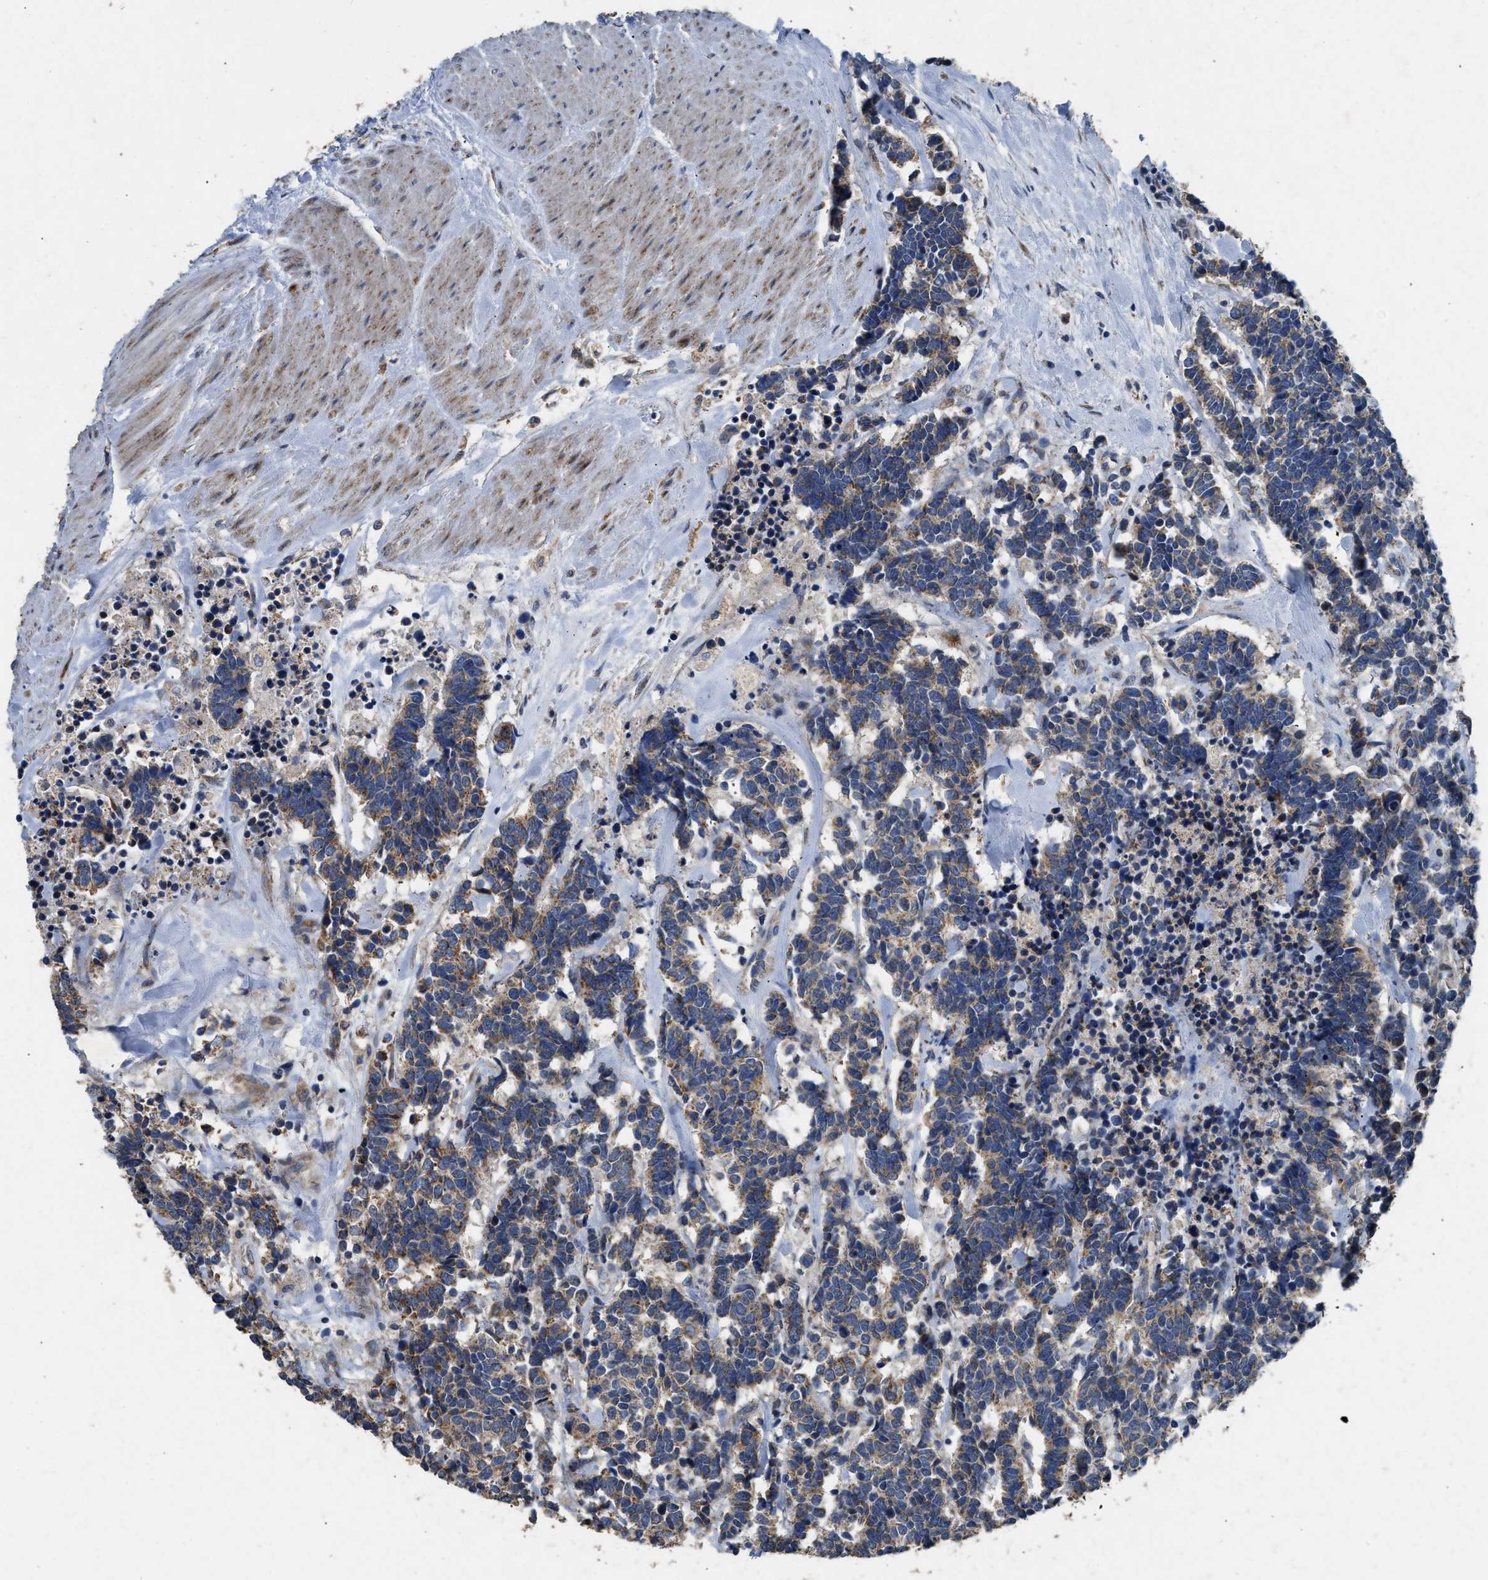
{"staining": {"intensity": "moderate", "quantity": ">75%", "location": "cytoplasmic/membranous"}, "tissue": "carcinoid", "cell_type": "Tumor cells", "image_type": "cancer", "snomed": [{"axis": "morphology", "description": "Carcinoma, NOS"}, {"axis": "morphology", "description": "Carcinoid, malignant, NOS"}, {"axis": "topography", "description": "Urinary bladder"}], "caption": "Immunohistochemistry of human carcinoid demonstrates medium levels of moderate cytoplasmic/membranous positivity in approximately >75% of tumor cells.", "gene": "TMEM150A", "patient": {"sex": "male", "age": 57}}